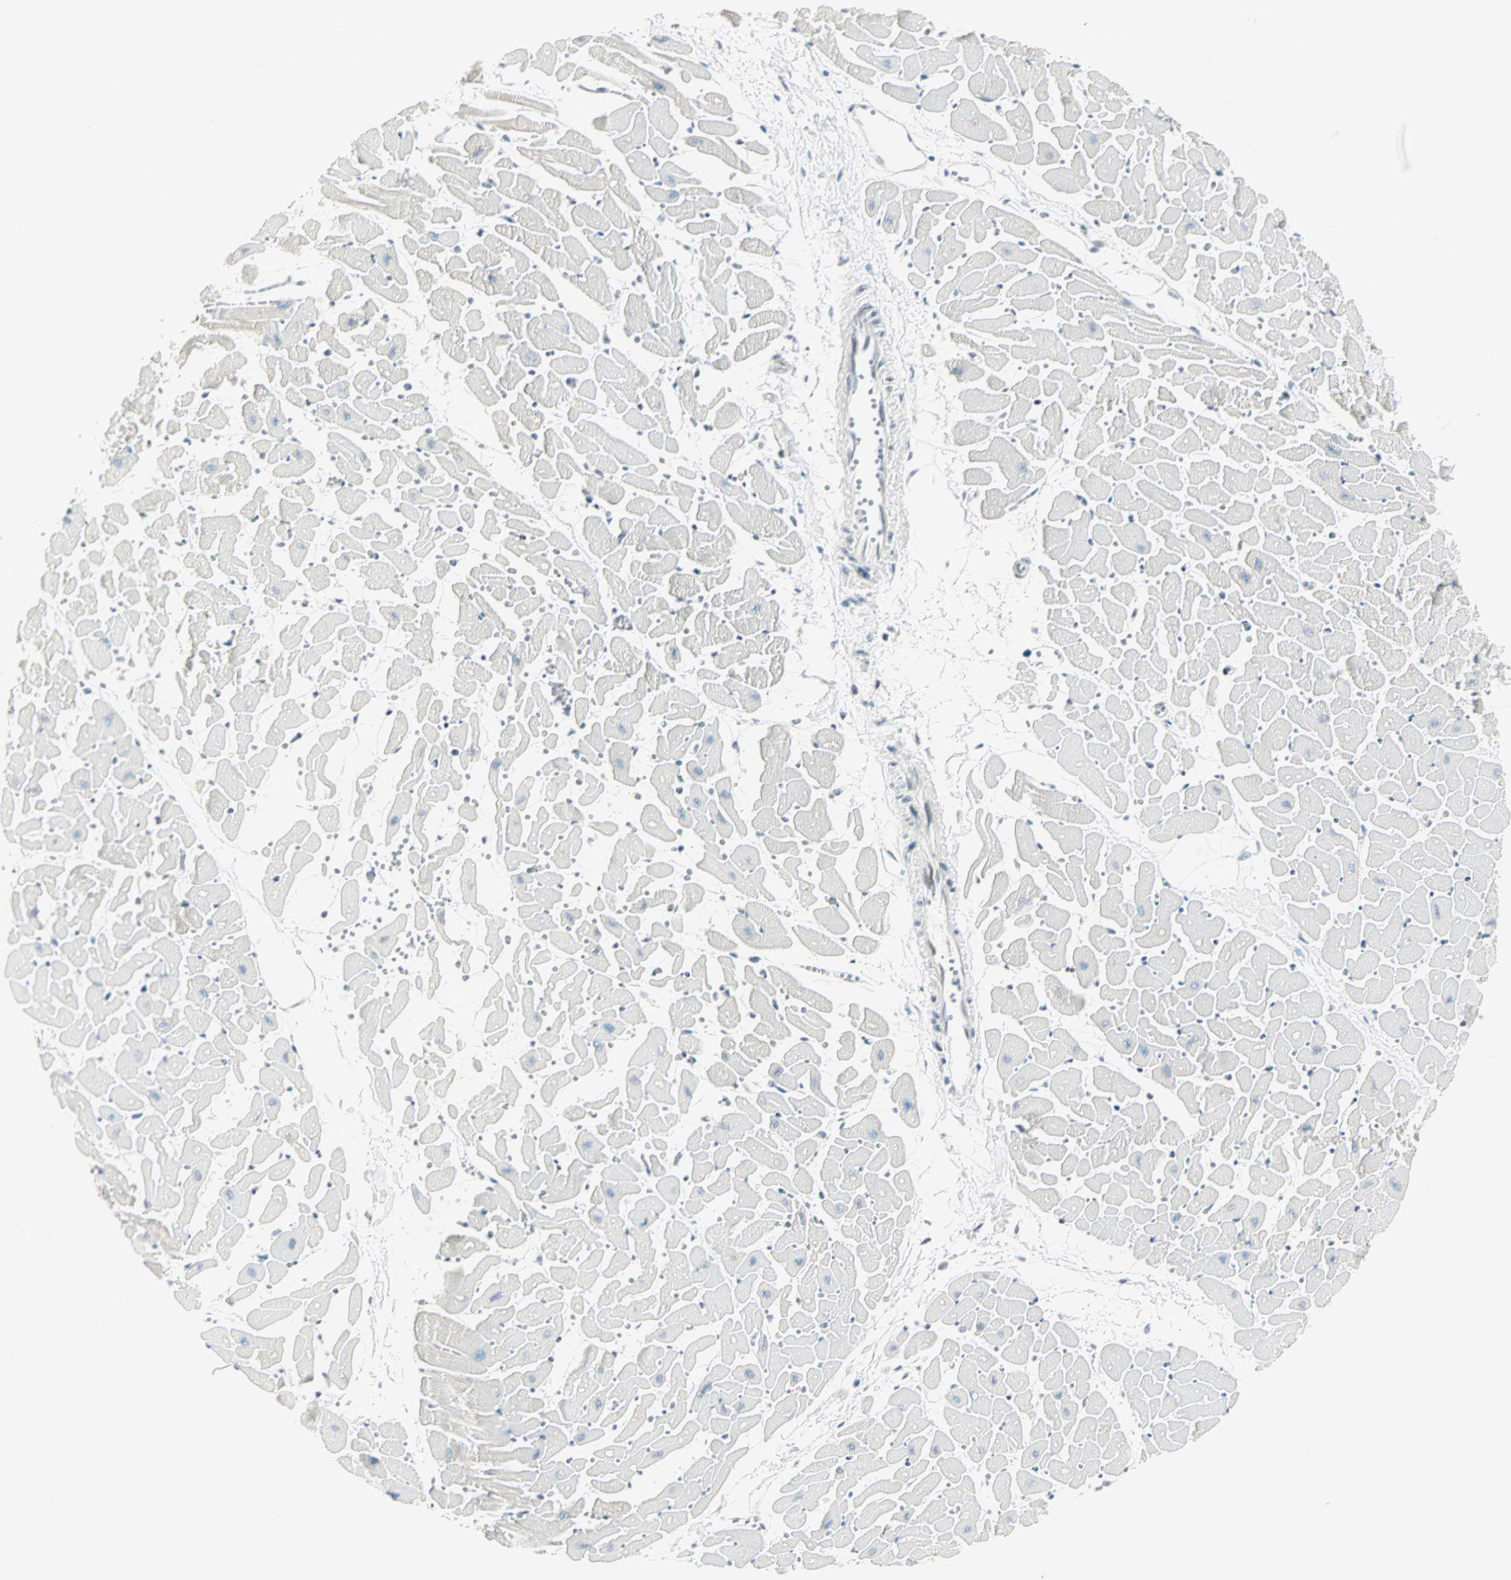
{"staining": {"intensity": "negative", "quantity": "none", "location": "none"}, "tissue": "heart muscle", "cell_type": "Cardiomyocytes", "image_type": "normal", "snomed": [{"axis": "morphology", "description": "Normal tissue, NOS"}, {"axis": "topography", "description": "Heart"}], "caption": "Immunohistochemistry (IHC) micrograph of benign human heart muscle stained for a protein (brown), which displays no expression in cardiomyocytes.", "gene": "PKNOX1", "patient": {"sex": "female", "age": 19}}